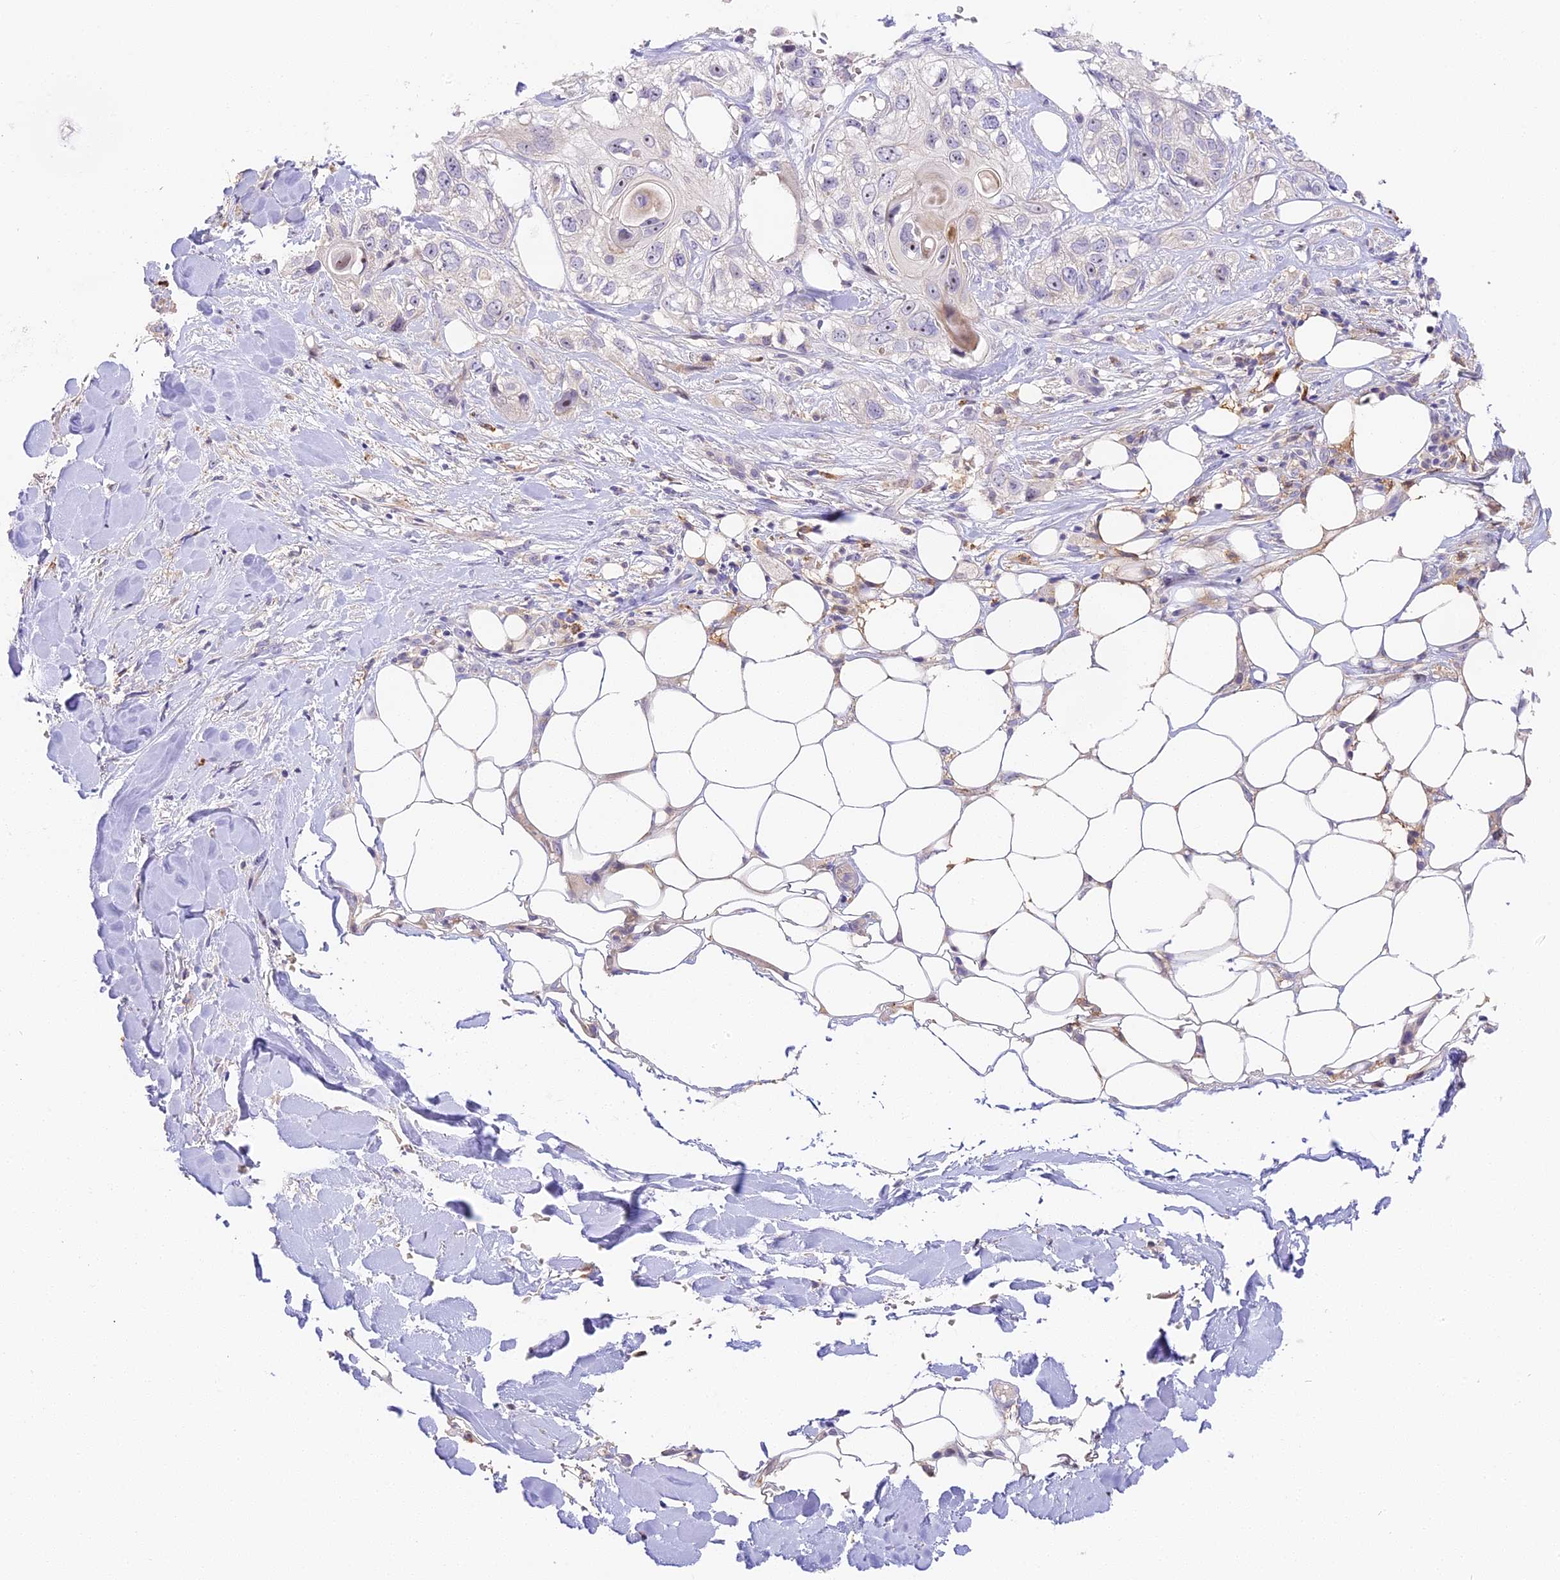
{"staining": {"intensity": "negative", "quantity": "none", "location": "none"}, "tissue": "skin cancer", "cell_type": "Tumor cells", "image_type": "cancer", "snomed": [{"axis": "morphology", "description": "Normal tissue, NOS"}, {"axis": "morphology", "description": "Squamous cell carcinoma, NOS"}, {"axis": "topography", "description": "Skin"}], "caption": "Tumor cells show no significant positivity in skin cancer (squamous cell carcinoma). The staining is performed using DAB (3,3'-diaminobenzidine) brown chromogen with nuclei counter-stained in using hematoxylin.", "gene": "NOD2", "patient": {"sex": "male", "age": 72}}